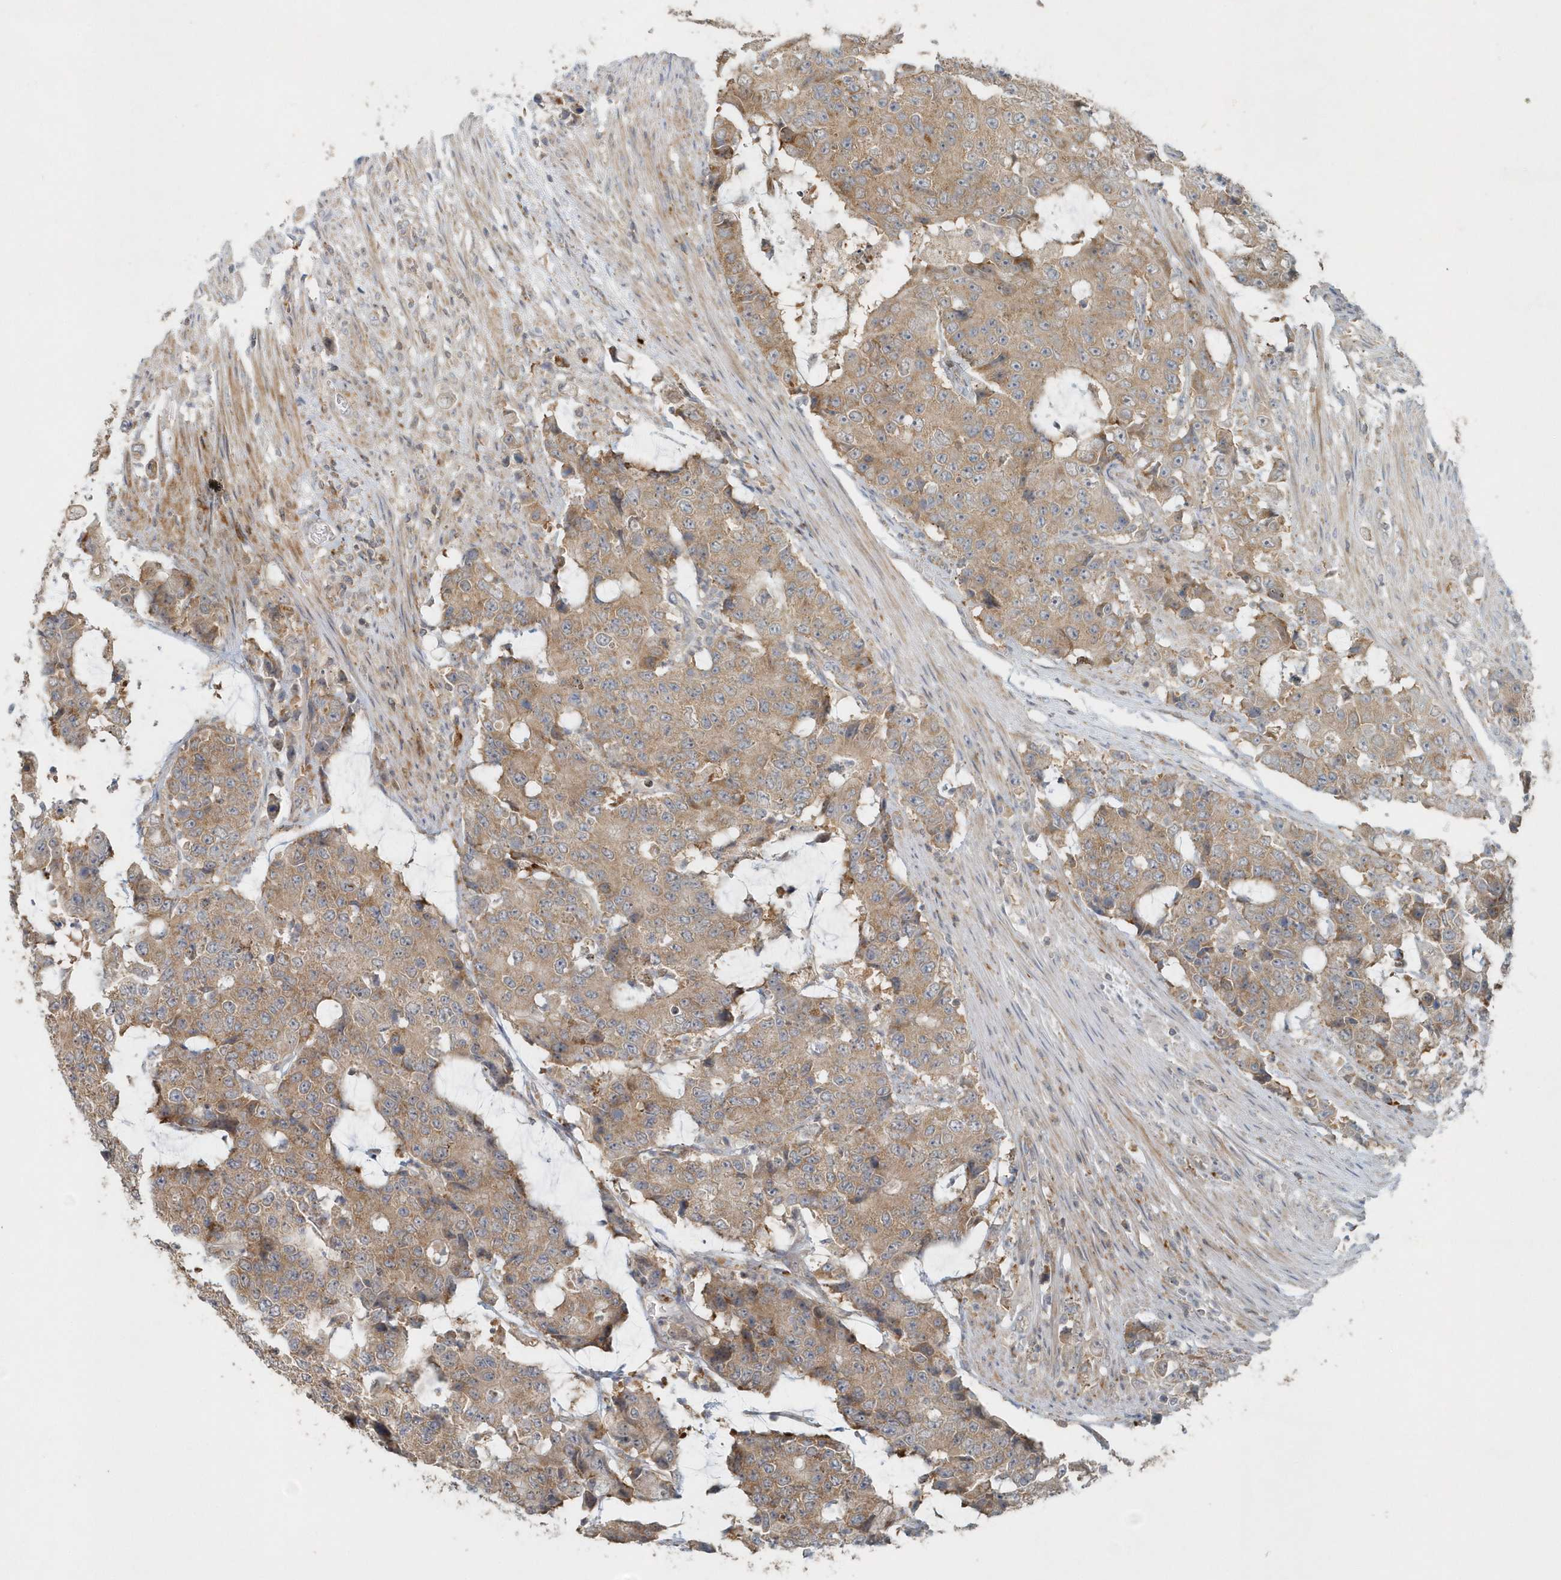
{"staining": {"intensity": "moderate", "quantity": ">75%", "location": "cytoplasmic/membranous"}, "tissue": "colorectal cancer", "cell_type": "Tumor cells", "image_type": "cancer", "snomed": [{"axis": "morphology", "description": "Adenocarcinoma, NOS"}, {"axis": "topography", "description": "Colon"}], "caption": "A high-resolution photomicrograph shows immunohistochemistry (IHC) staining of colorectal adenocarcinoma, which shows moderate cytoplasmic/membranous expression in approximately >75% of tumor cells.", "gene": "MMUT", "patient": {"sex": "female", "age": 86}}